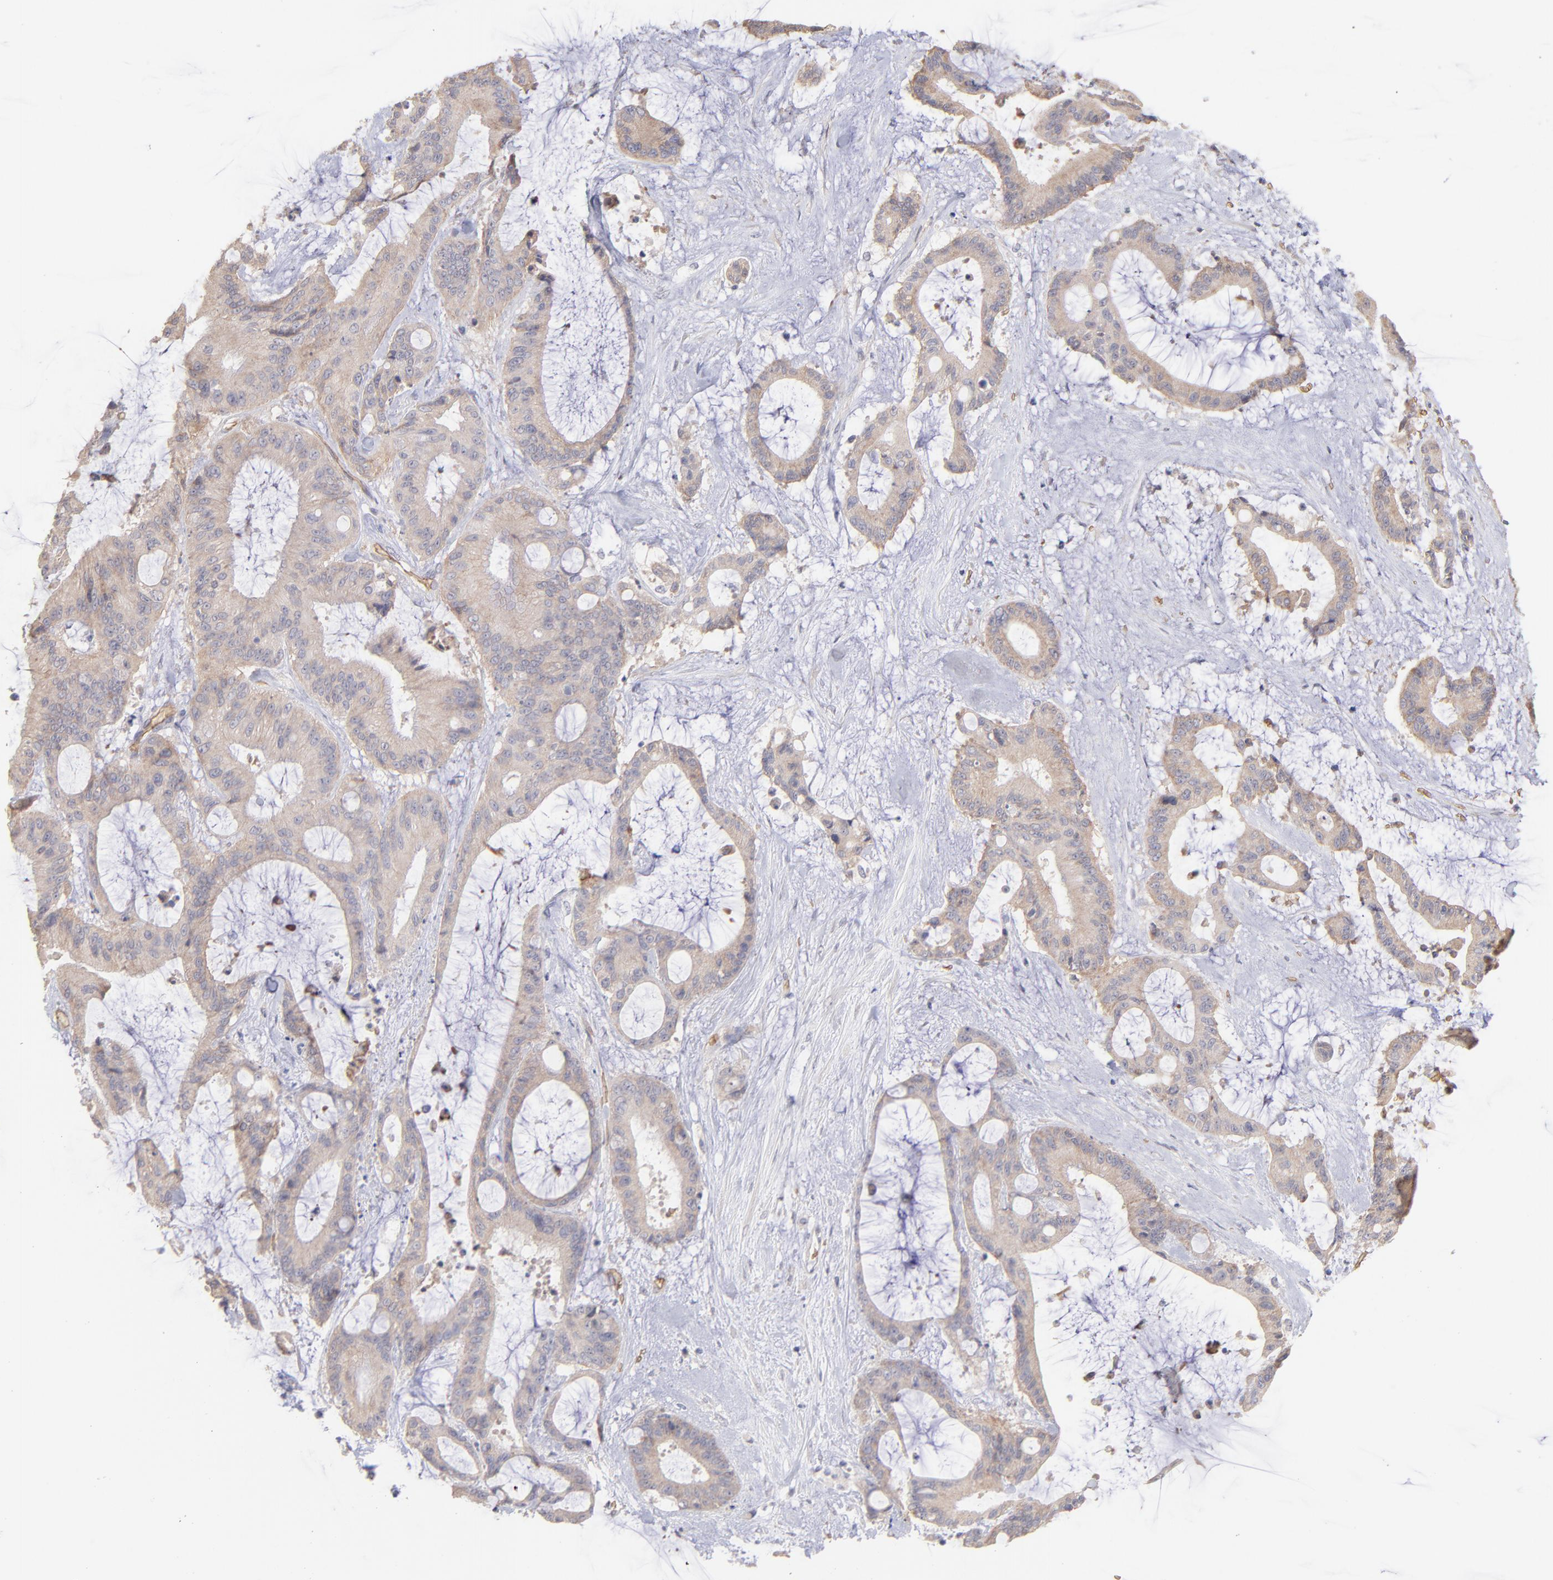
{"staining": {"intensity": "weak", "quantity": ">75%", "location": "cytoplasmic/membranous"}, "tissue": "liver cancer", "cell_type": "Tumor cells", "image_type": "cancer", "snomed": [{"axis": "morphology", "description": "Cholangiocarcinoma"}, {"axis": "topography", "description": "Liver"}], "caption": "Cholangiocarcinoma (liver) stained with immunohistochemistry demonstrates weak cytoplasmic/membranous staining in approximately >75% of tumor cells.", "gene": "F13B", "patient": {"sex": "female", "age": 73}}